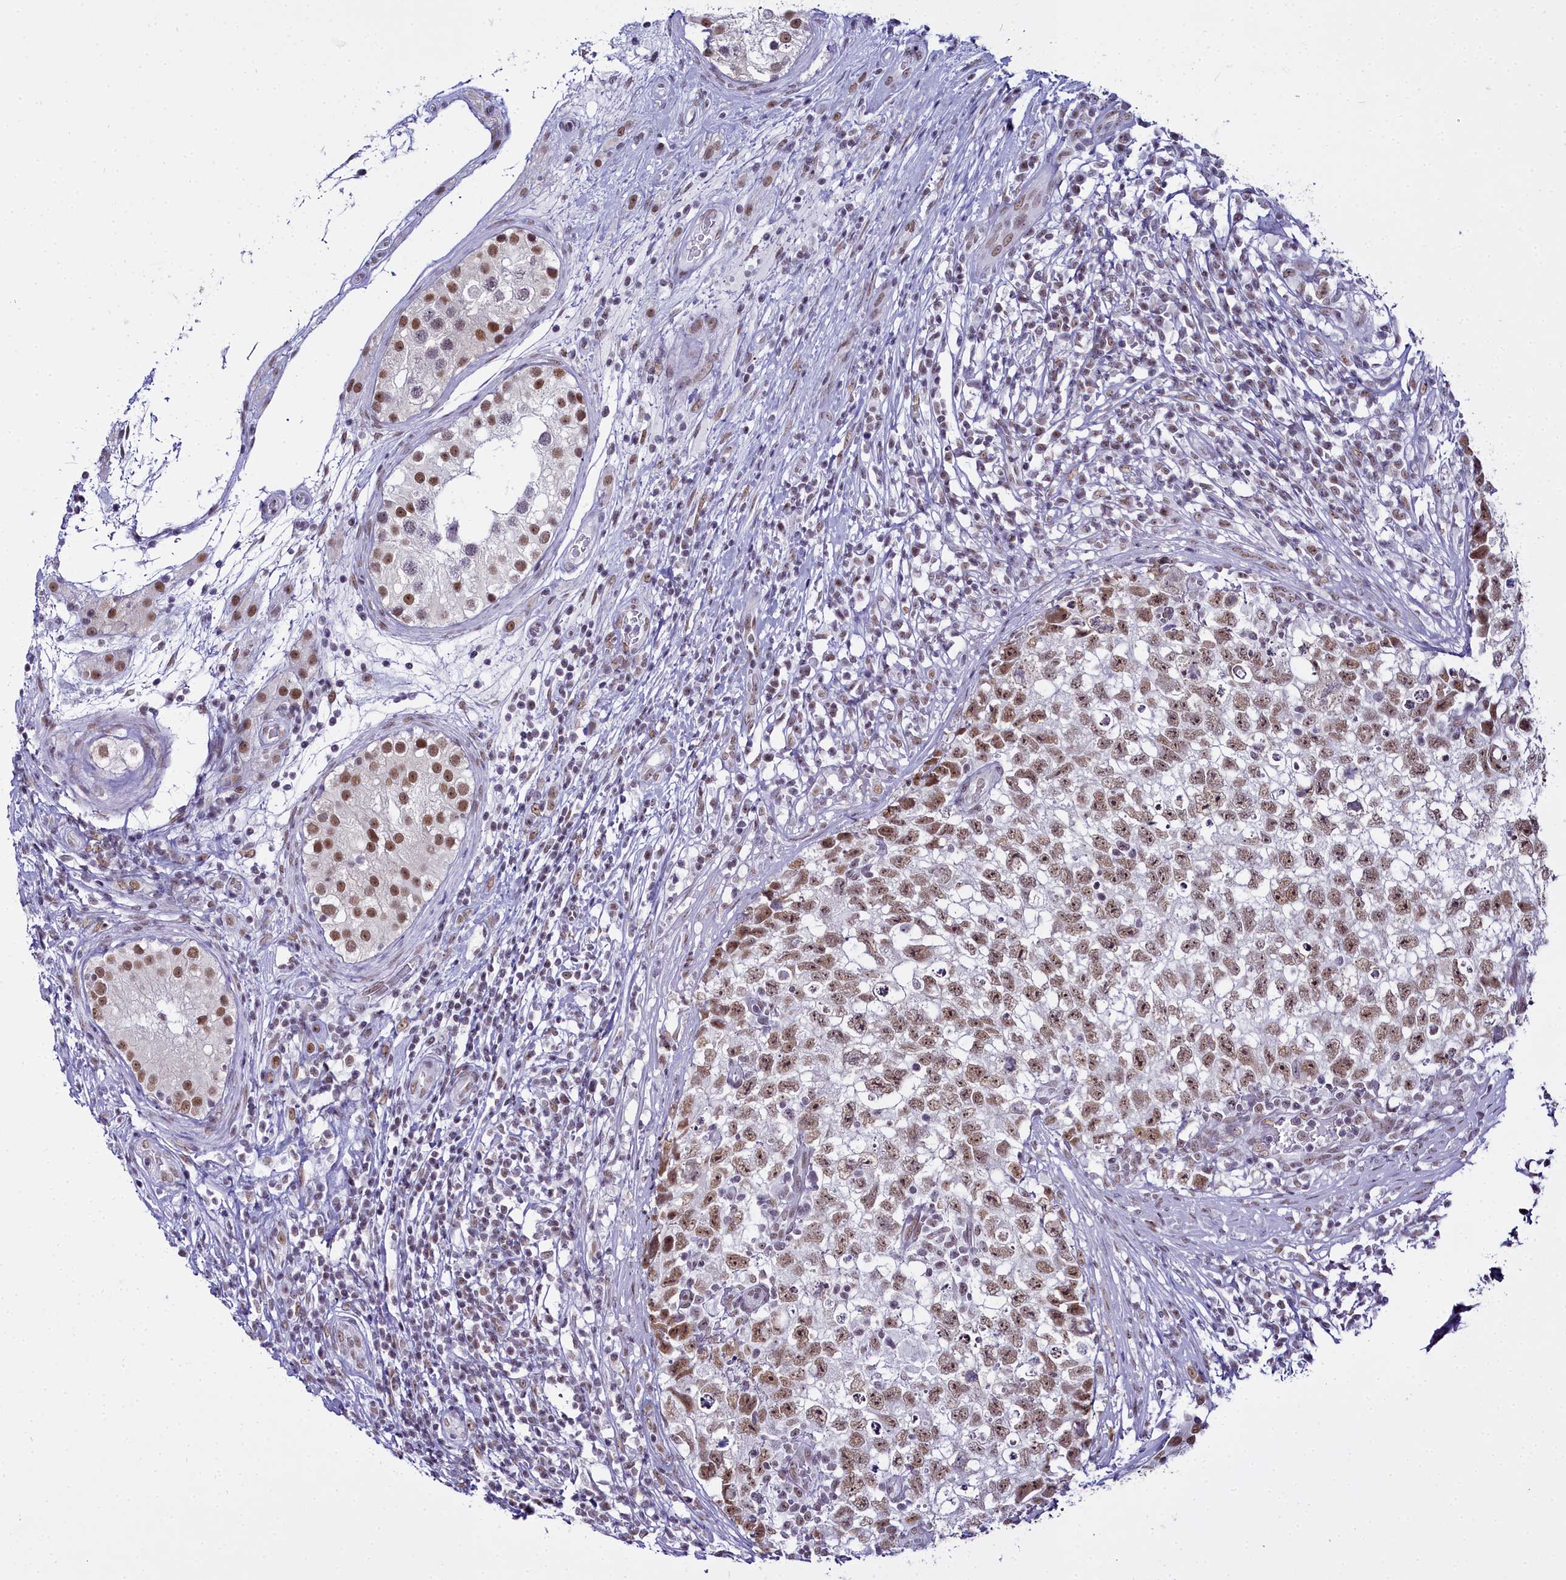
{"staining": {"intensity": "moderate", "quantity": ">75%", "location": "nuclear"}, "tissue": "testis cancer", "cell_type": "Tumor cells", "image_type": "cancer", "snomed": [{"axis": "morphology", "description": "Seminoma, NOS"}, {"axis": "morphology", "description": "Carcinoma, Embryonal, NOS"}, {"axis": "topography", "description": "Testis"}], "caption": "Moderate nuclear expression for a protein is present in about >75% of tumor cells of seminoma (testis) using immunohistochemistry.", "gene": "RBM12", "patient": {"sex": "male", "age": 29}}